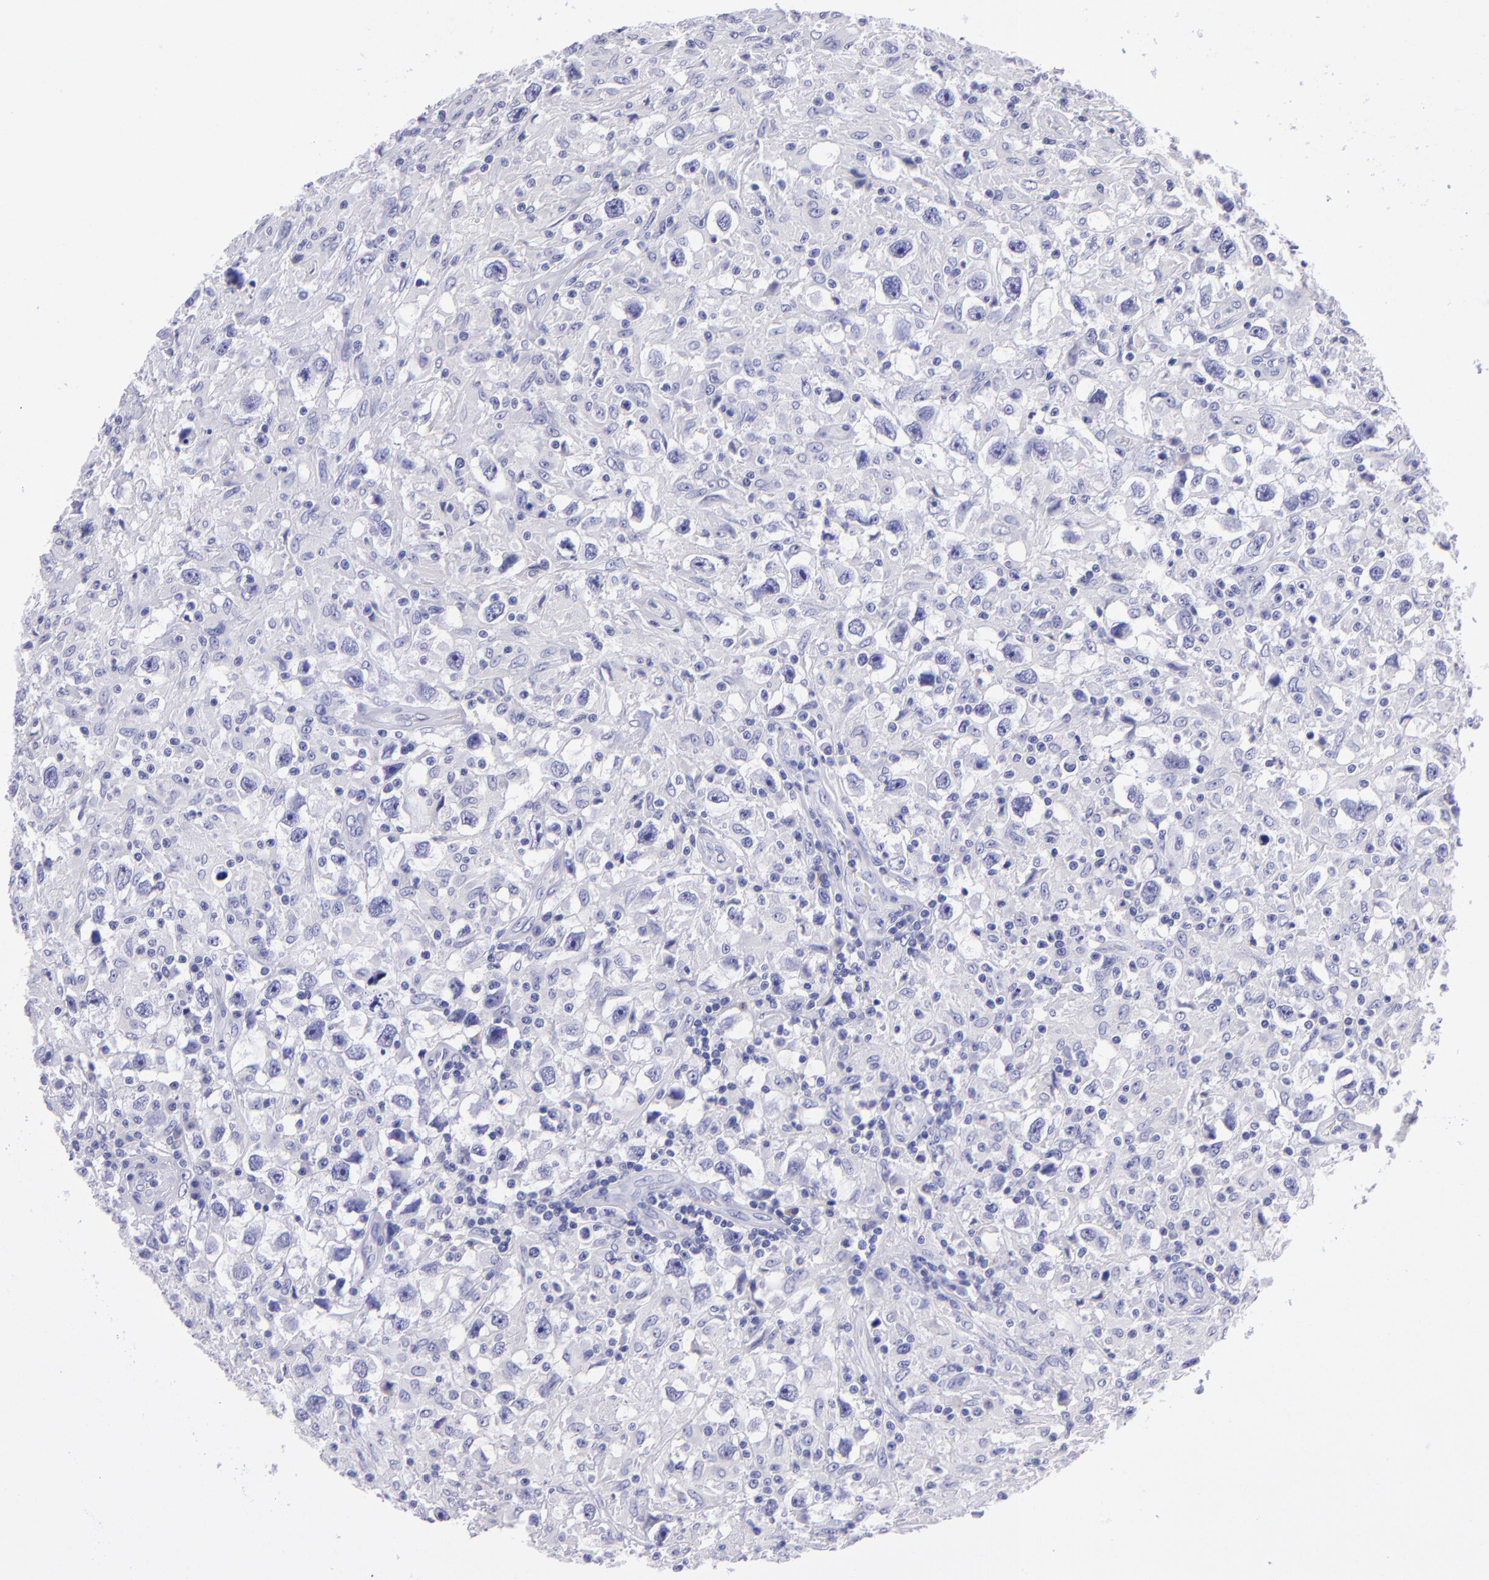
{"staining": {"intensity": "negative", "quantity": "none", "location": "none"}, "tissue": "testis cancer", "cell_type": "Tumor cells", "image_type": "cancer", "snomed": [{"axis": "morphology", "description": "Seminoma, NOS"}, {"axis": "topography", "description": "Testis"}], "caption": "Tumor cells show no significant positivity in testis seminoma.", "gene": "TYRP1", "patient": {"sex": "male", "age": 34}}